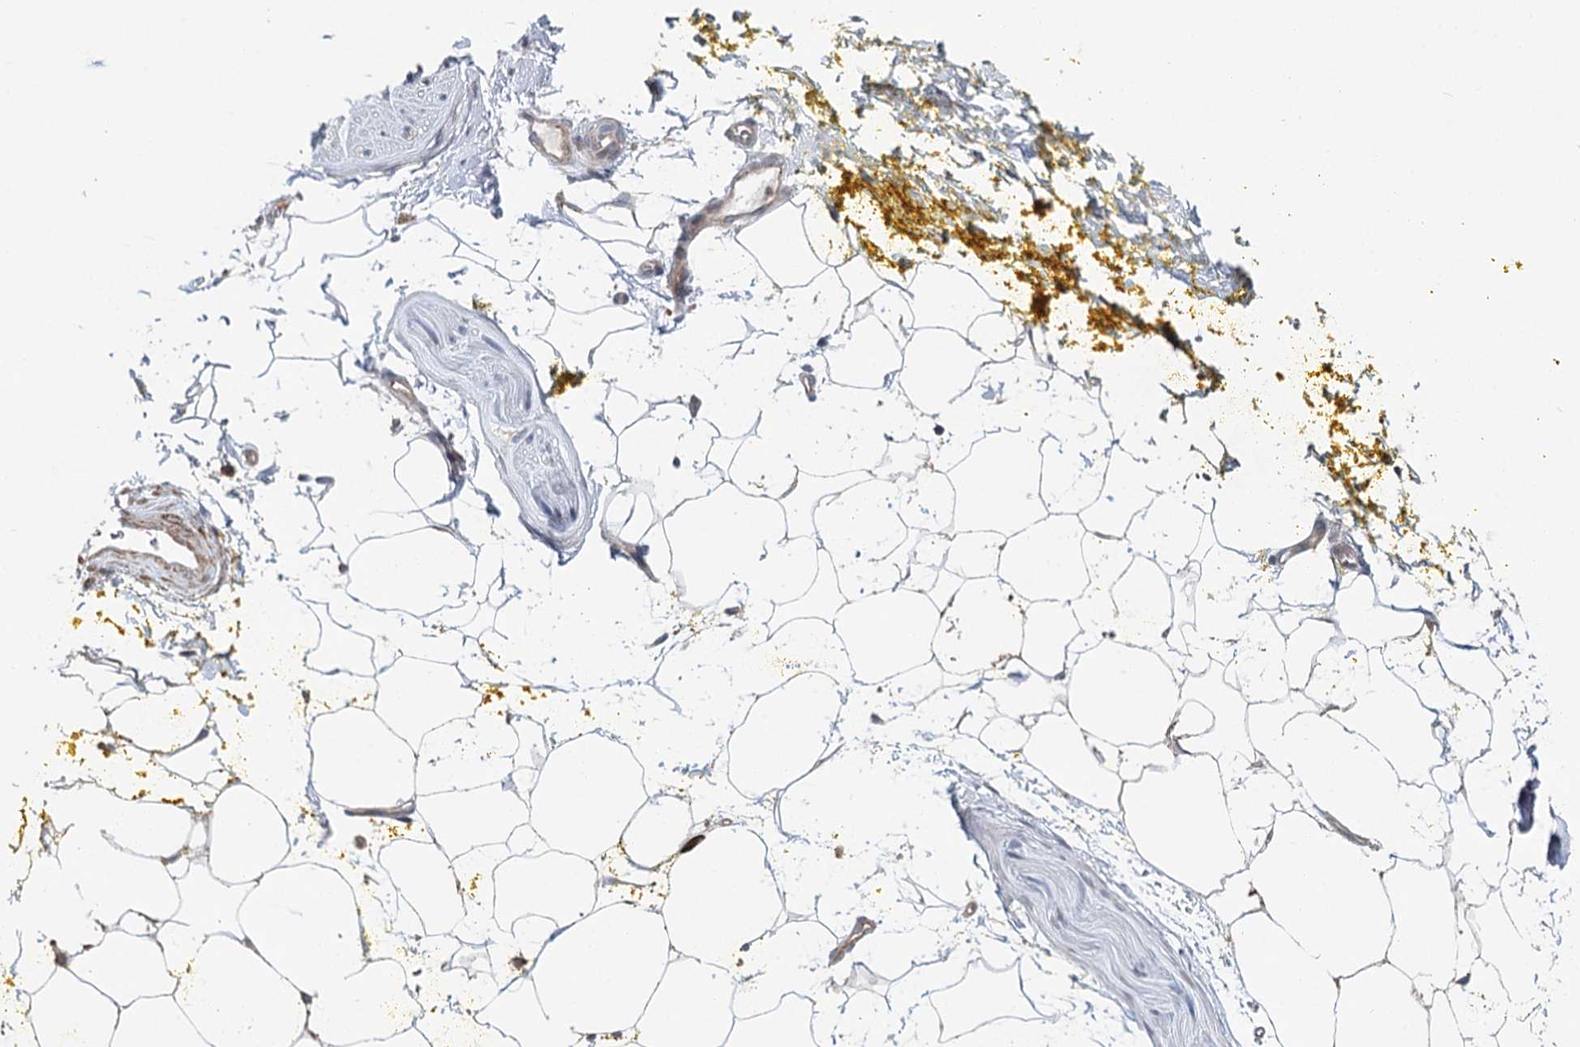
{"staining": {"intensity": "negative", "quantity": "none", "location": "none"}, "tissue": "adipose tissue", "cell_type": "Adipocytes", "image_type": "normal", "snomed": [{"axis": "morphology", "description": "Normal tissue, NOS"}, {"axis": "morphology", "description": "Adenocarcinoma, Low grade"}, {"axis": "topography", "description": "Prostate"}, {"axis": "topography", "description": "Peripheral nerve tissue"}], "caption": "Immunohistochemistry of normal adipose tissue demonstrates no staining in adipocytes. (DAB (3,3'-diaminobenzidine) immunohistochemistry visualized using brightfield microscopy, high magnification).", "gene": "RNF111", "patient": {"sex": "male", "age": 63}}